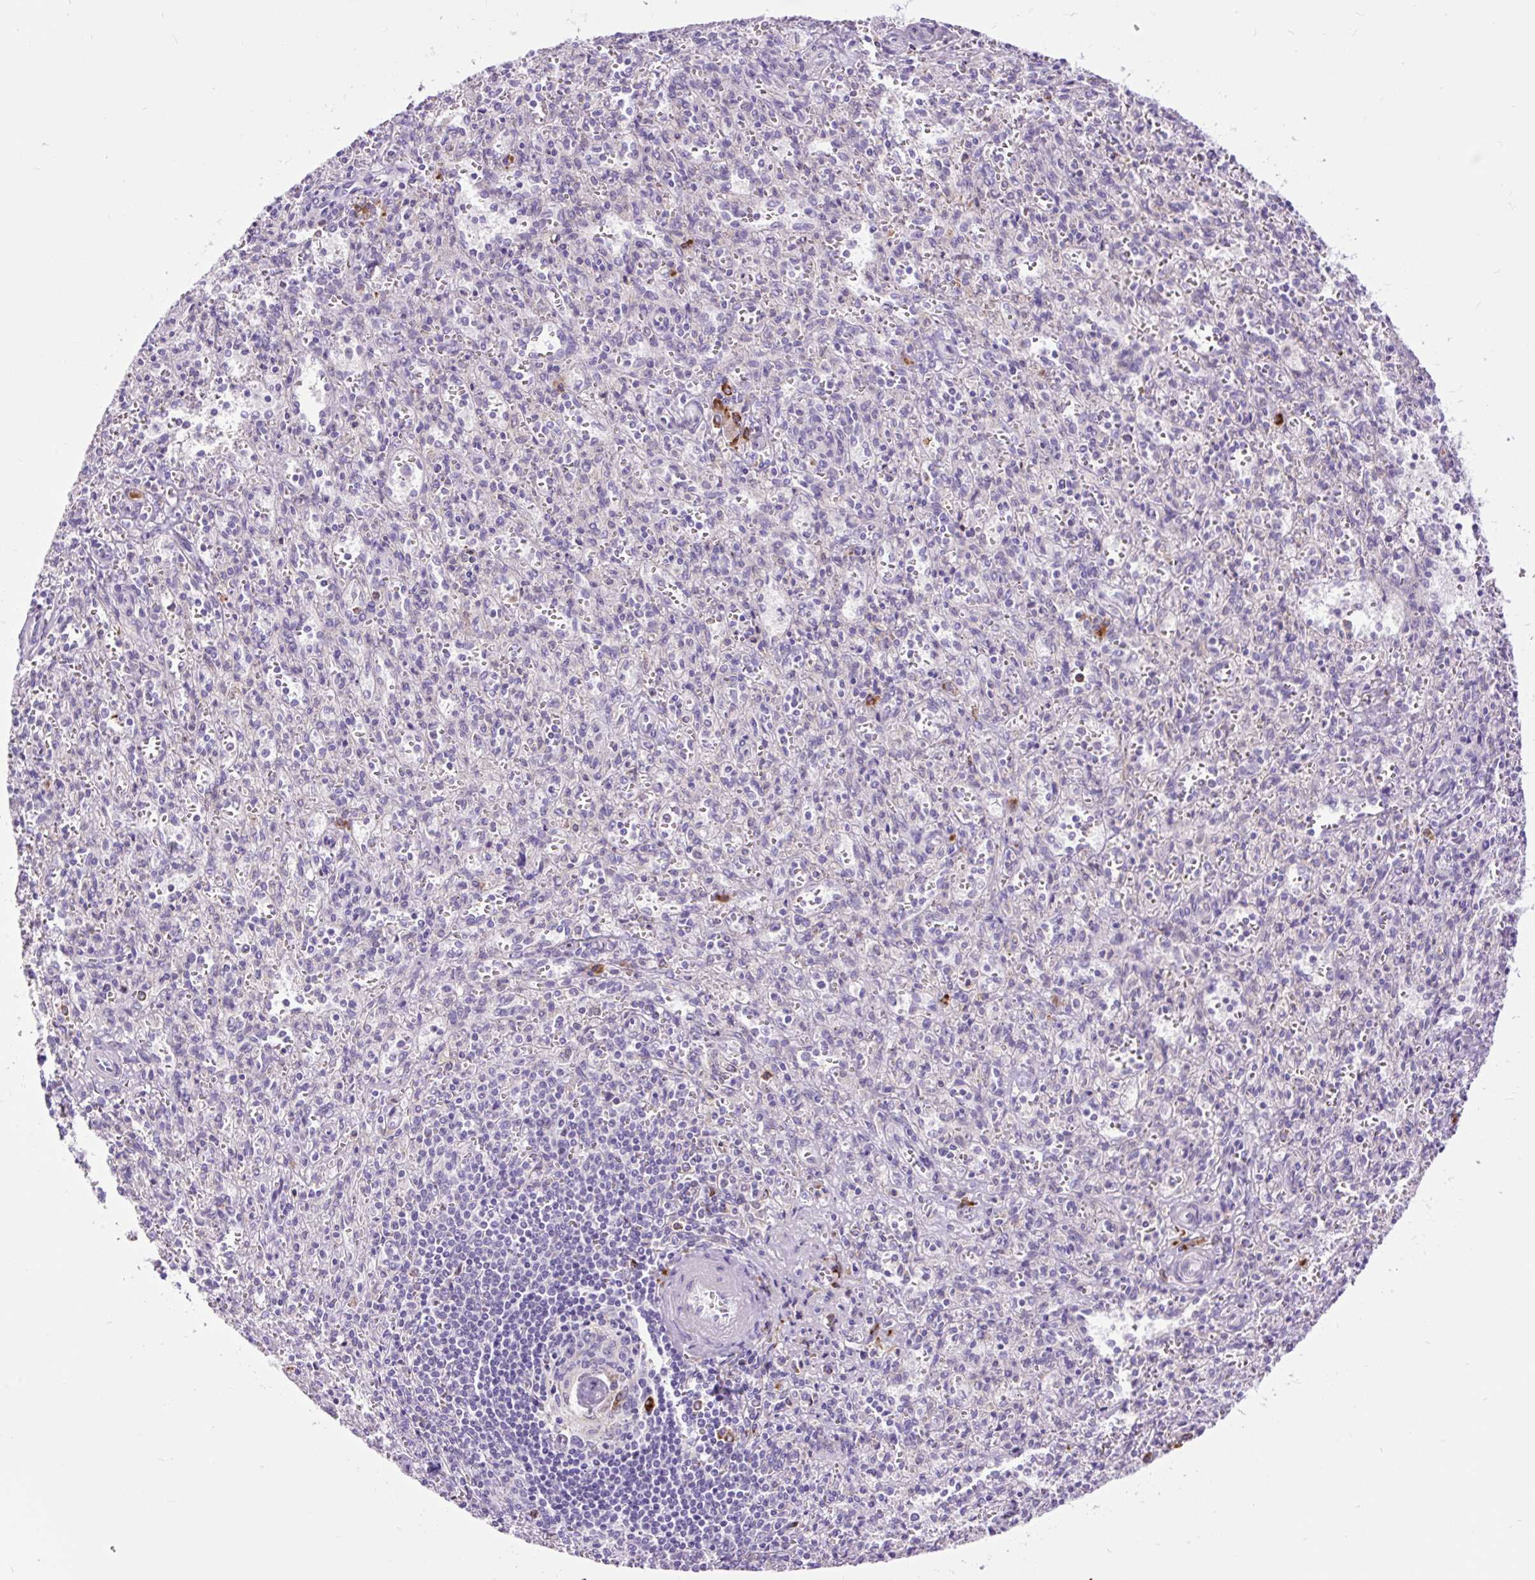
{"staining": {"intensity": "negative", "quantity": "none", "location": "none"}, "tissue": "spleen", "cell_type": "Cells in red pulp", "image_type": "normal", "snomed": [{"axis": "morphology", "description": "Normal tissue, NOS"}, {"axis": "topography", "description": "Spleen"}], "caption": "Spleen stained for a protein using immunohistochemistry exhibits no positivity cells in red pulp.", "gene": "DDOST", "patient": {"sex": "female", "age": 26}}